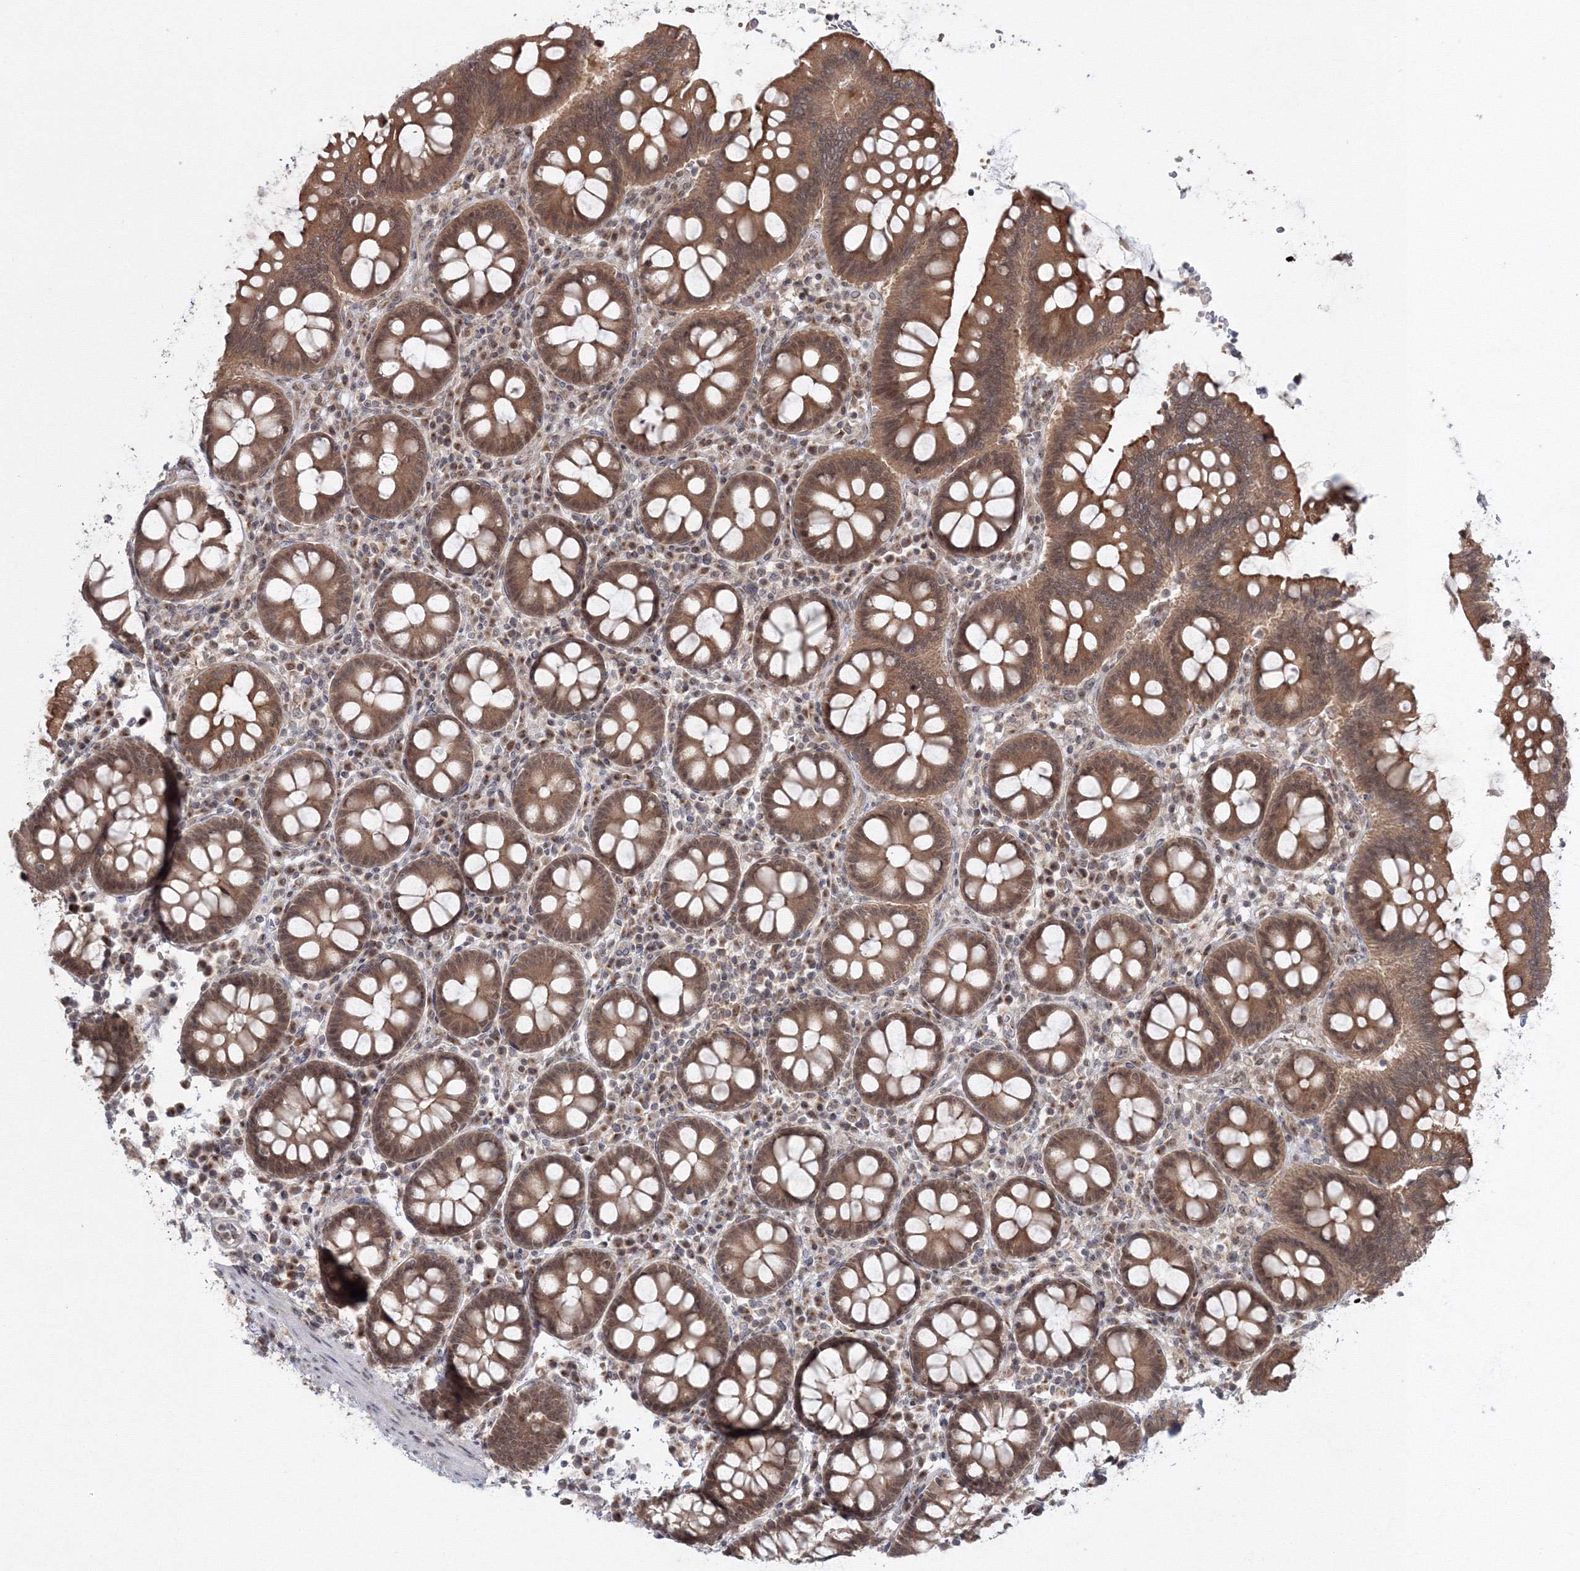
{"staining": {"intensity": "weak", "quantity": "25%-75%", "location": "cytoplasmic/membranous,nuclear"}, "tissue": "colon", "cell_type": "Endothelial cells", "image_type": "normal", "snomed": [{"axis": "morphology", "description": "Normal tissue, NOS"}, {"axis": "topography", "description": "Colon"}], "caption": "Weak cytoplasmic/membranous,nuclear protein staining is appreciated in about 25%-75% of endothelial cells in colon.", "gene": "ZFAND6", "patient": {"sex": "female", "age": 79}}